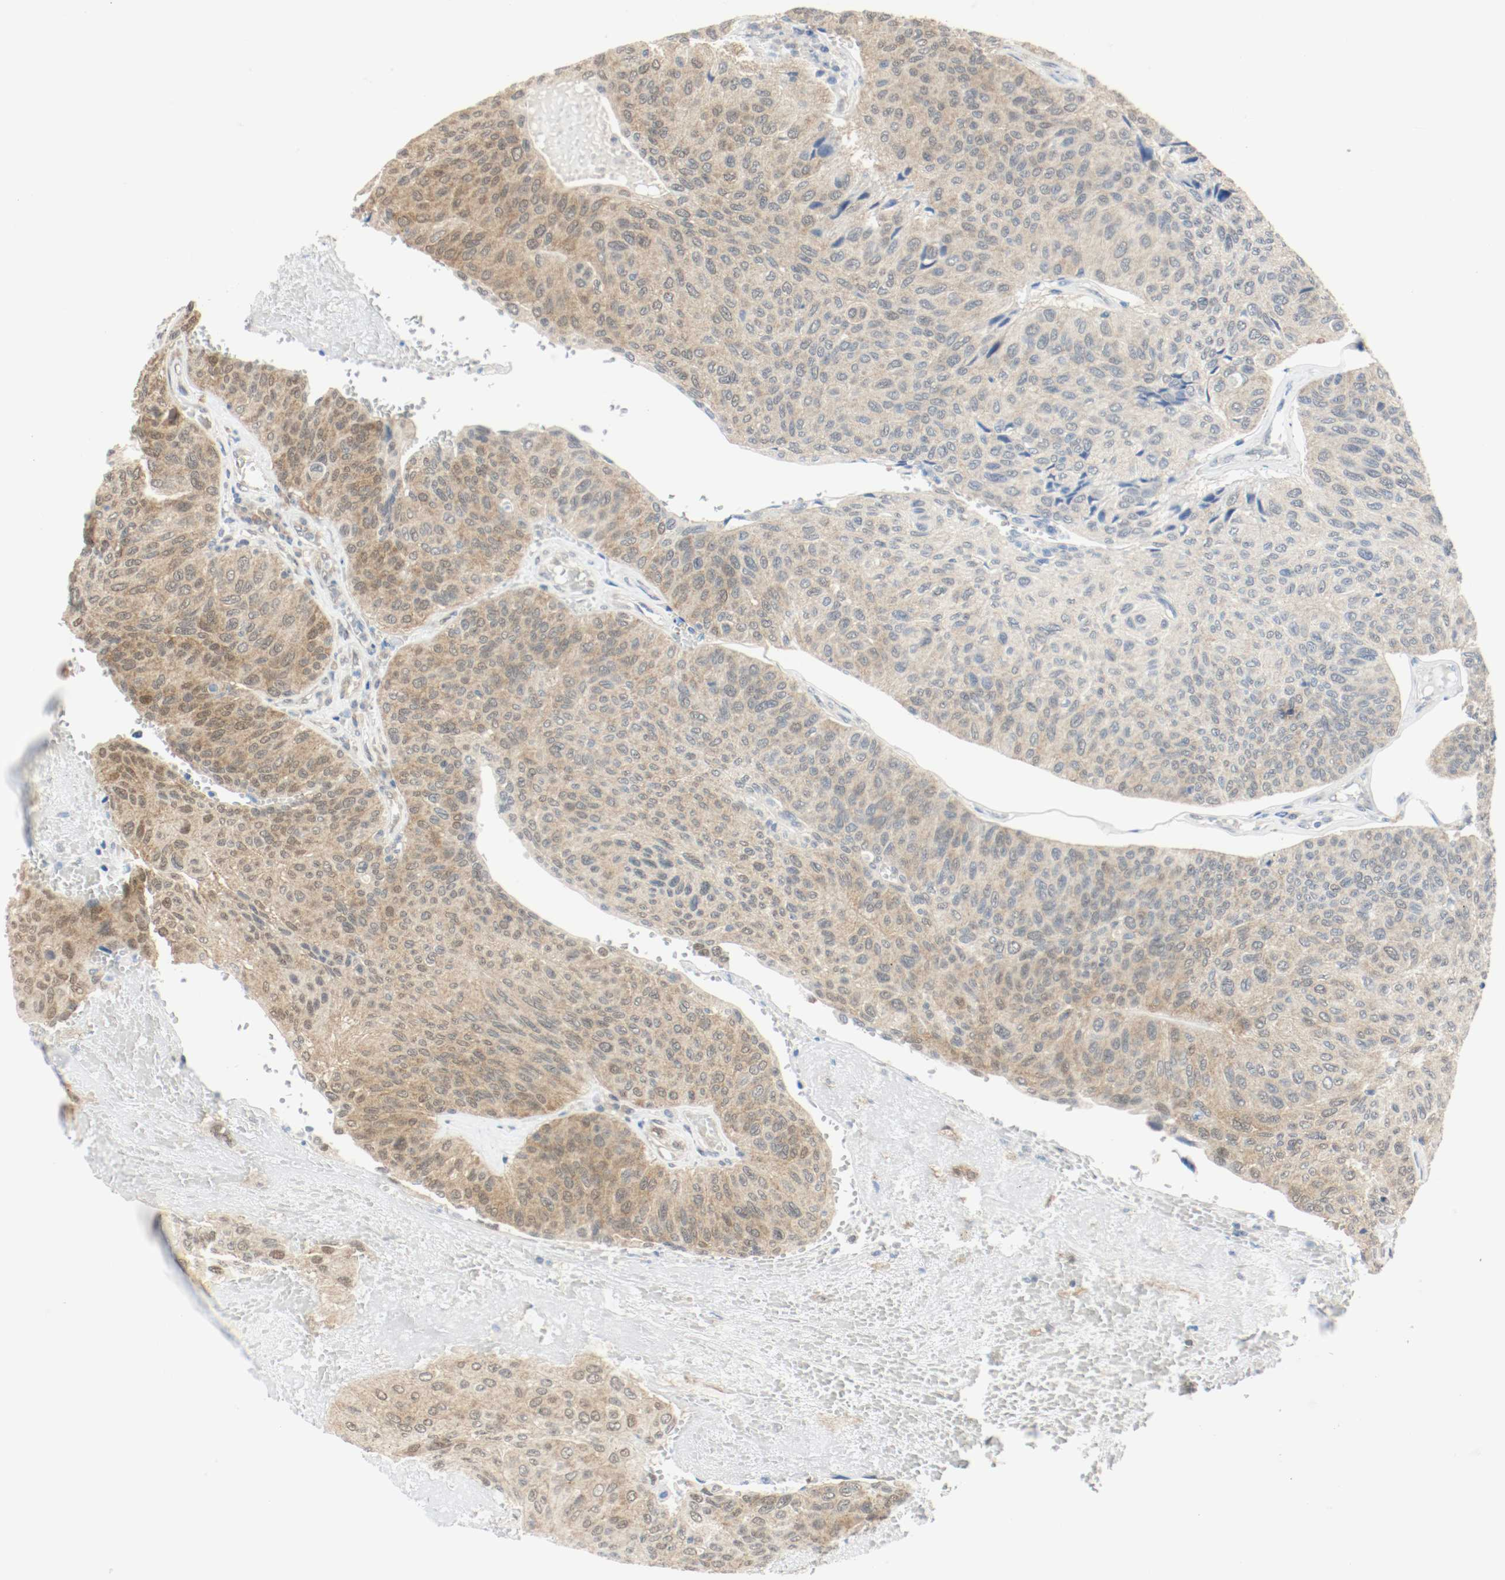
{"staining": {"intensity": "weak", "quantity": ">75%", "location": "cytoplasmic/membranous,nuclear"}, "tissue": "urothelial cancer", "cell_type": "Tumor cells", "image_type": "cancer", "snomed": [{"axis": "morphology", "description": "Urothelial carcinoma, High grade"}, {"axis": "topography", "description": "Urinary bladder"}], "caption": "Brown immunohistochemical staining in human urothelial cancer exhibits weak cytoplasmic/membranous and nuclear positivity in approximately >75% of tumor cells. (IHC, brightfield microscopy, high magnification).", "gene": "PPME1", "patient": {"sex": "male", "age": 66}}